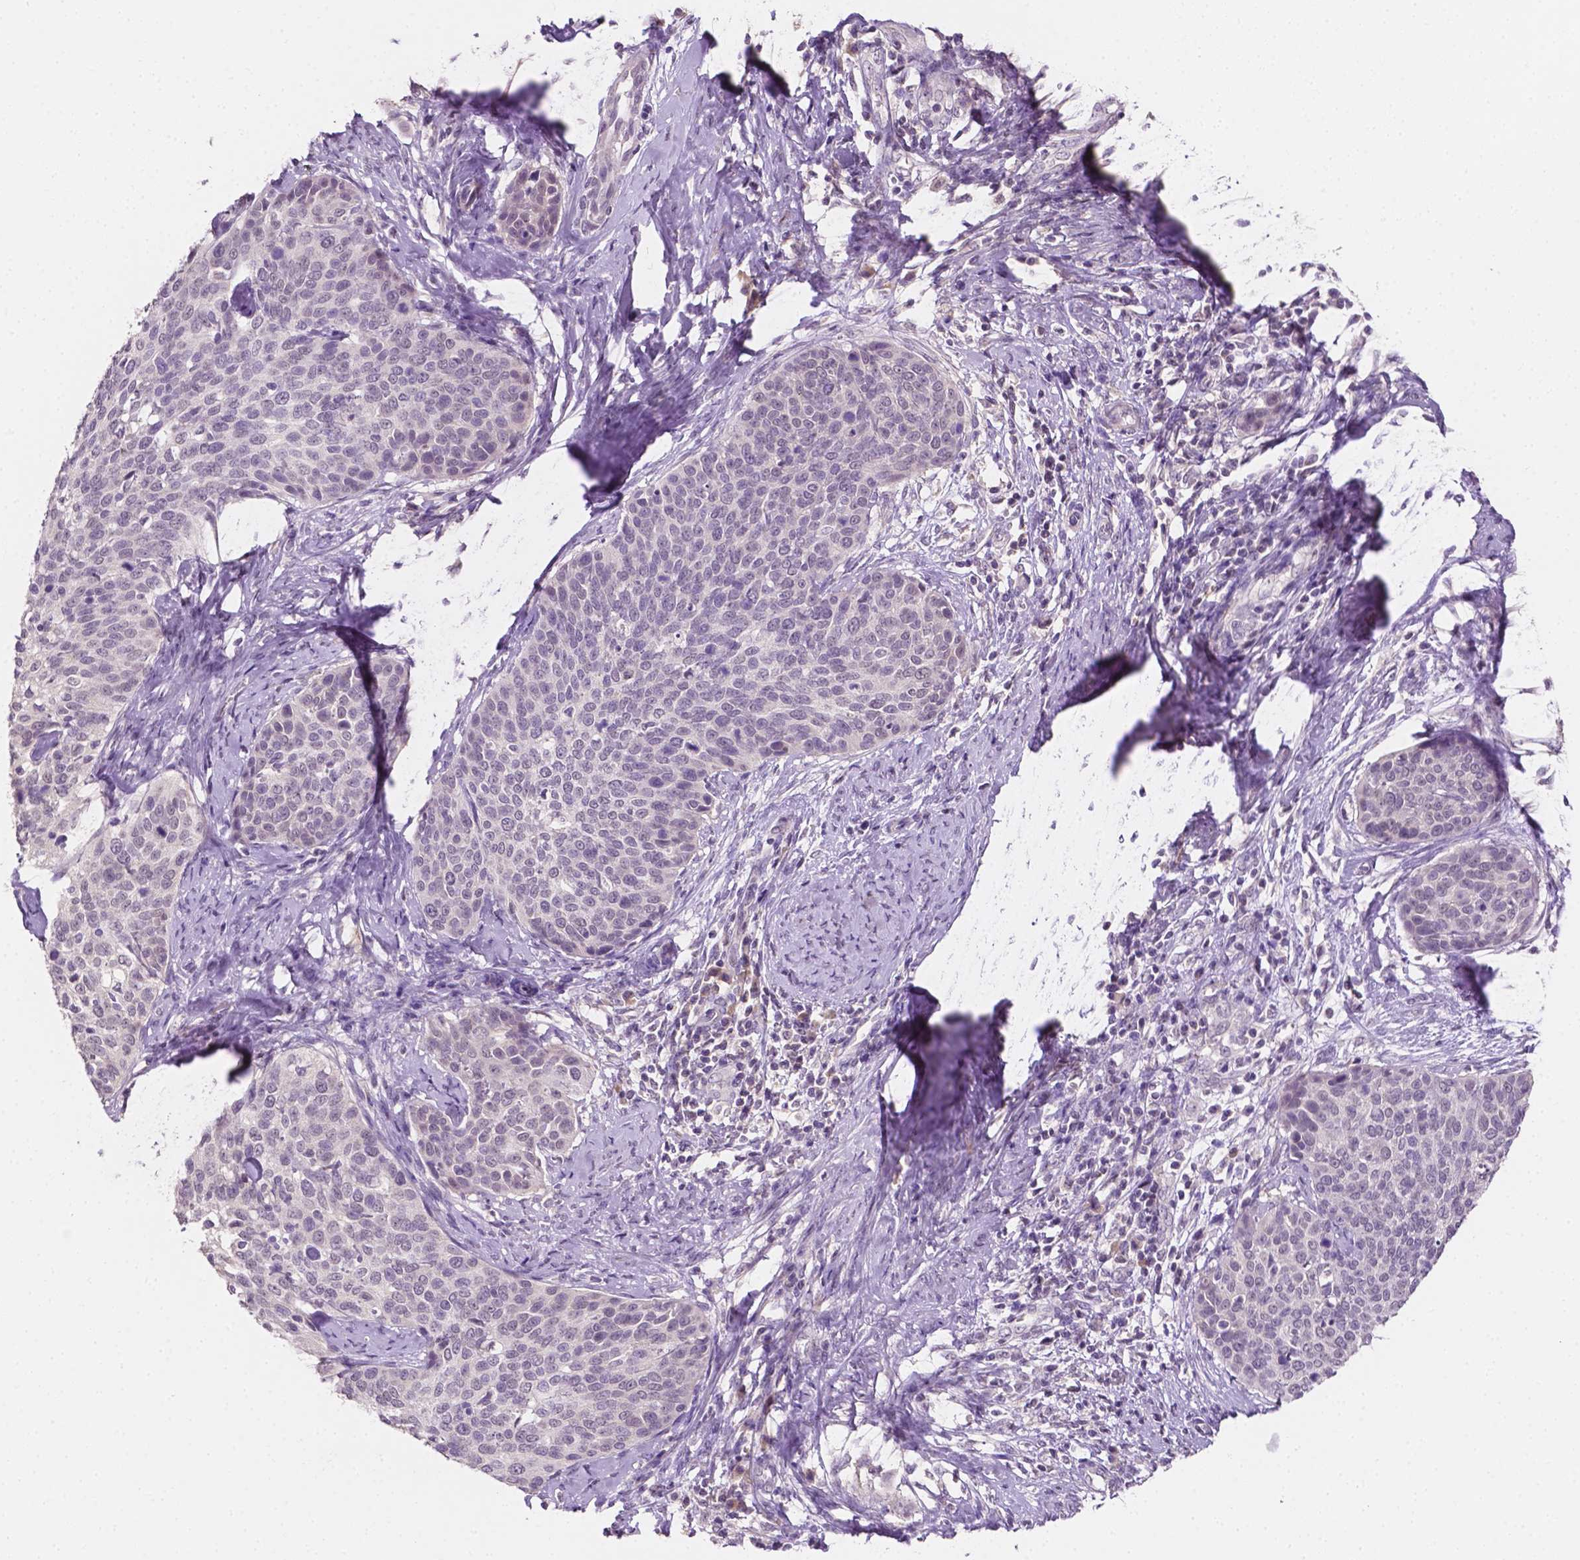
{"staining": {"intensity": "negative", "quantity": "none", "location": "none"}, "tissue": "cervical cancer", "cell_type": "Tumor cells", "image_type": "cancer", "snomed": [{"axis": "morphology", "description": "Squamous cell carcinoma, NOS"}, {"axis": "topography", "description": "Cervix"}], "caption": "Immunohistochemical staining of cervical cancer (squamous cell carcinoma) demonstrates no significant staining in tumor cells. Nuclei are stained in blue.", "gene": "MROH6", "patient": {"sex": "female", "age": 69}}